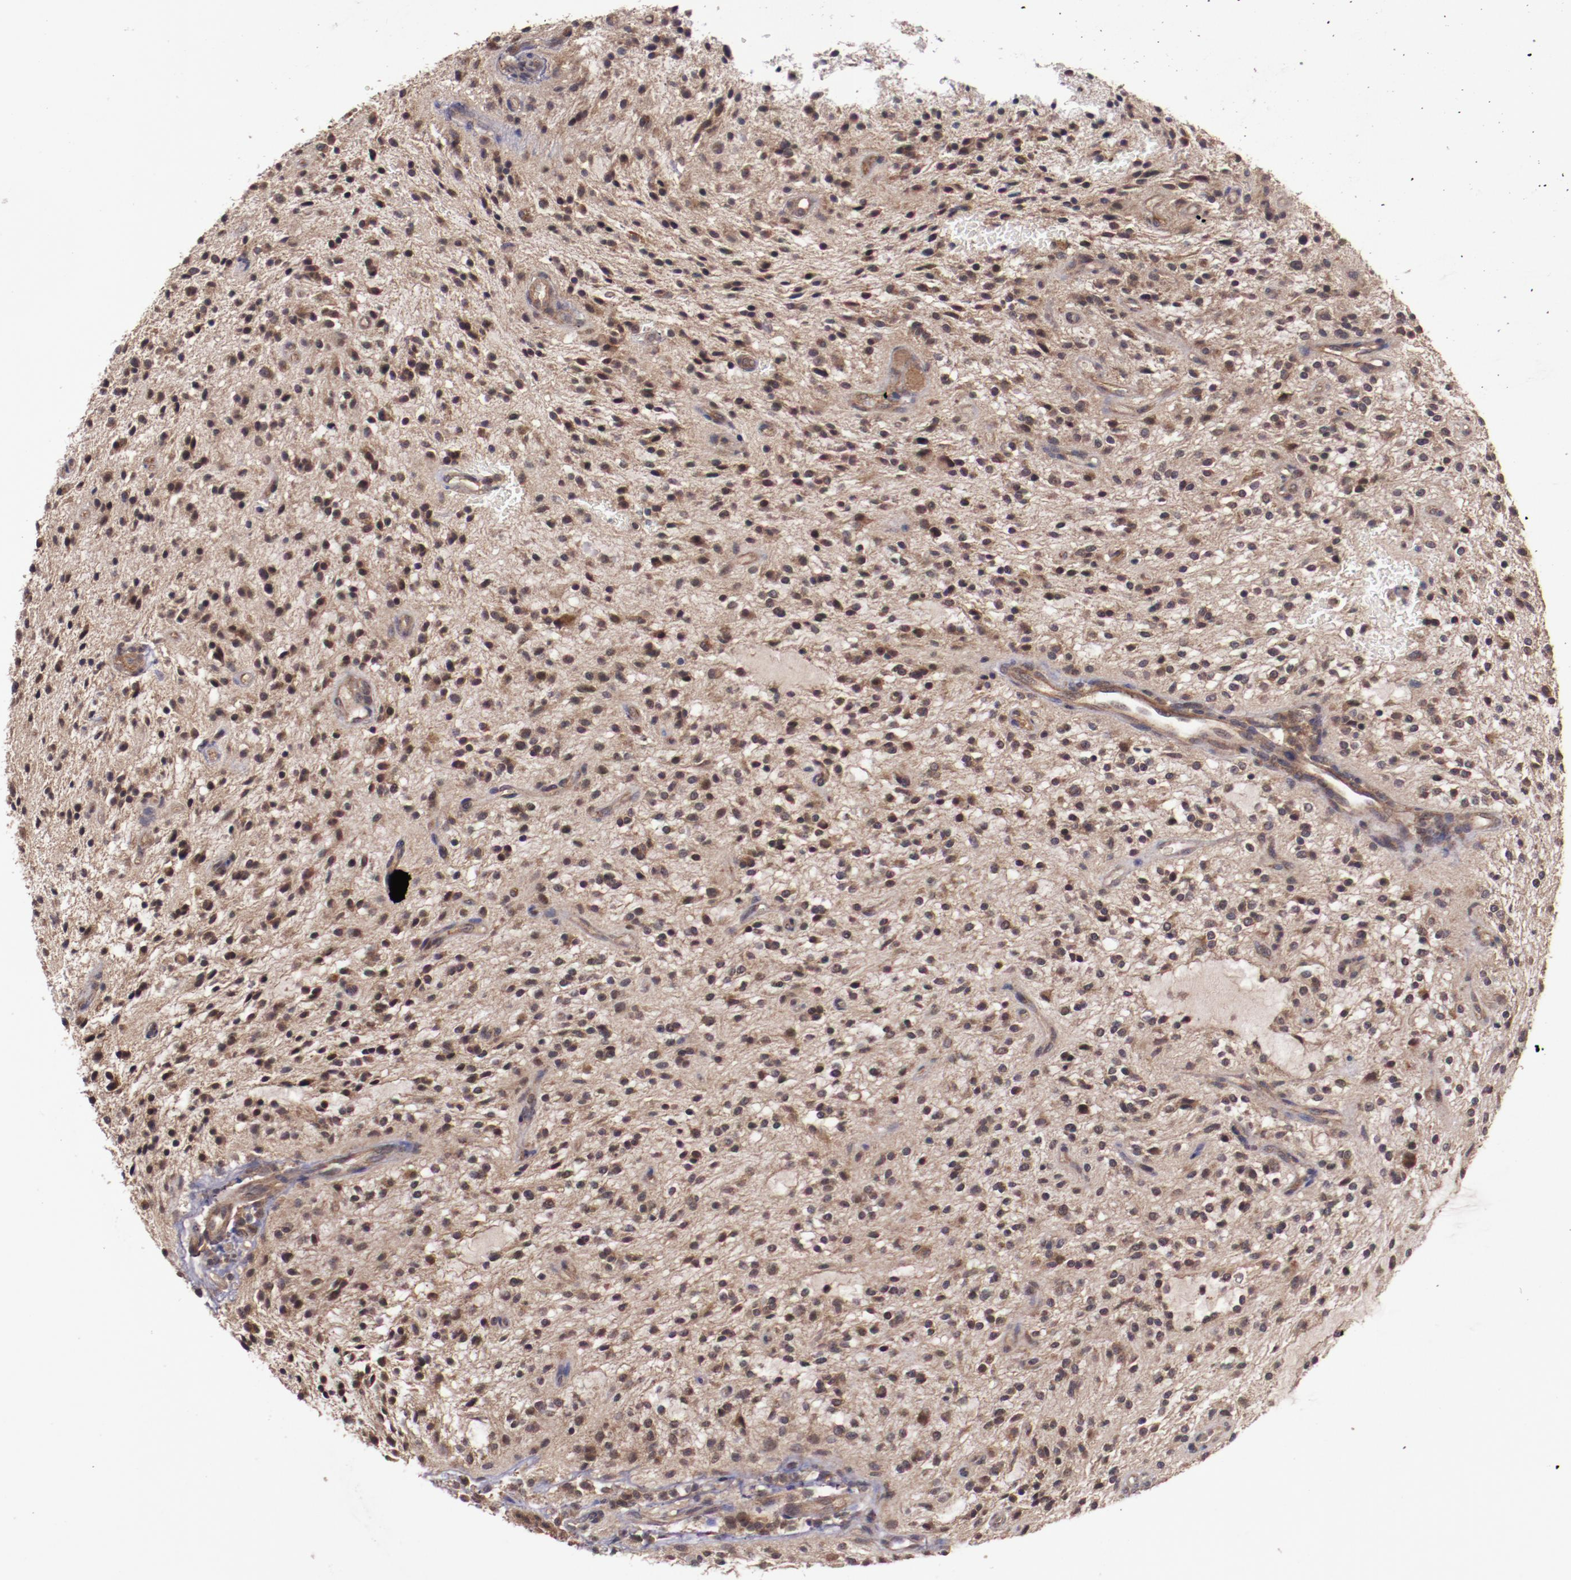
{"staining": {"intensity": "moderate", "quantity": ">75%", "location": "cytoplasmic/membranous,nuclear"}, "tissue": "glioma", "cell_type": "Tumor cells", "image_type": "cancer", "snomed": [{"axis": "morphology", "description": "Glioma, malignant, NOS"}, {"axis": "topography", "description": "Cerebellum"}], "caption": "IHC micrograph of neoplastic tissue: glioma stained using immunohistochemistry (IHC) demonstrates medium levels of moderate protein expression localized specifically in the cytoplasmic/membranous and nuclear of tumor cells, appearing as a cytoplasmic/membranous and nuclear brown color.", "gene": "FTSJ1", "patient": {"sex": "female", "age": 10}}